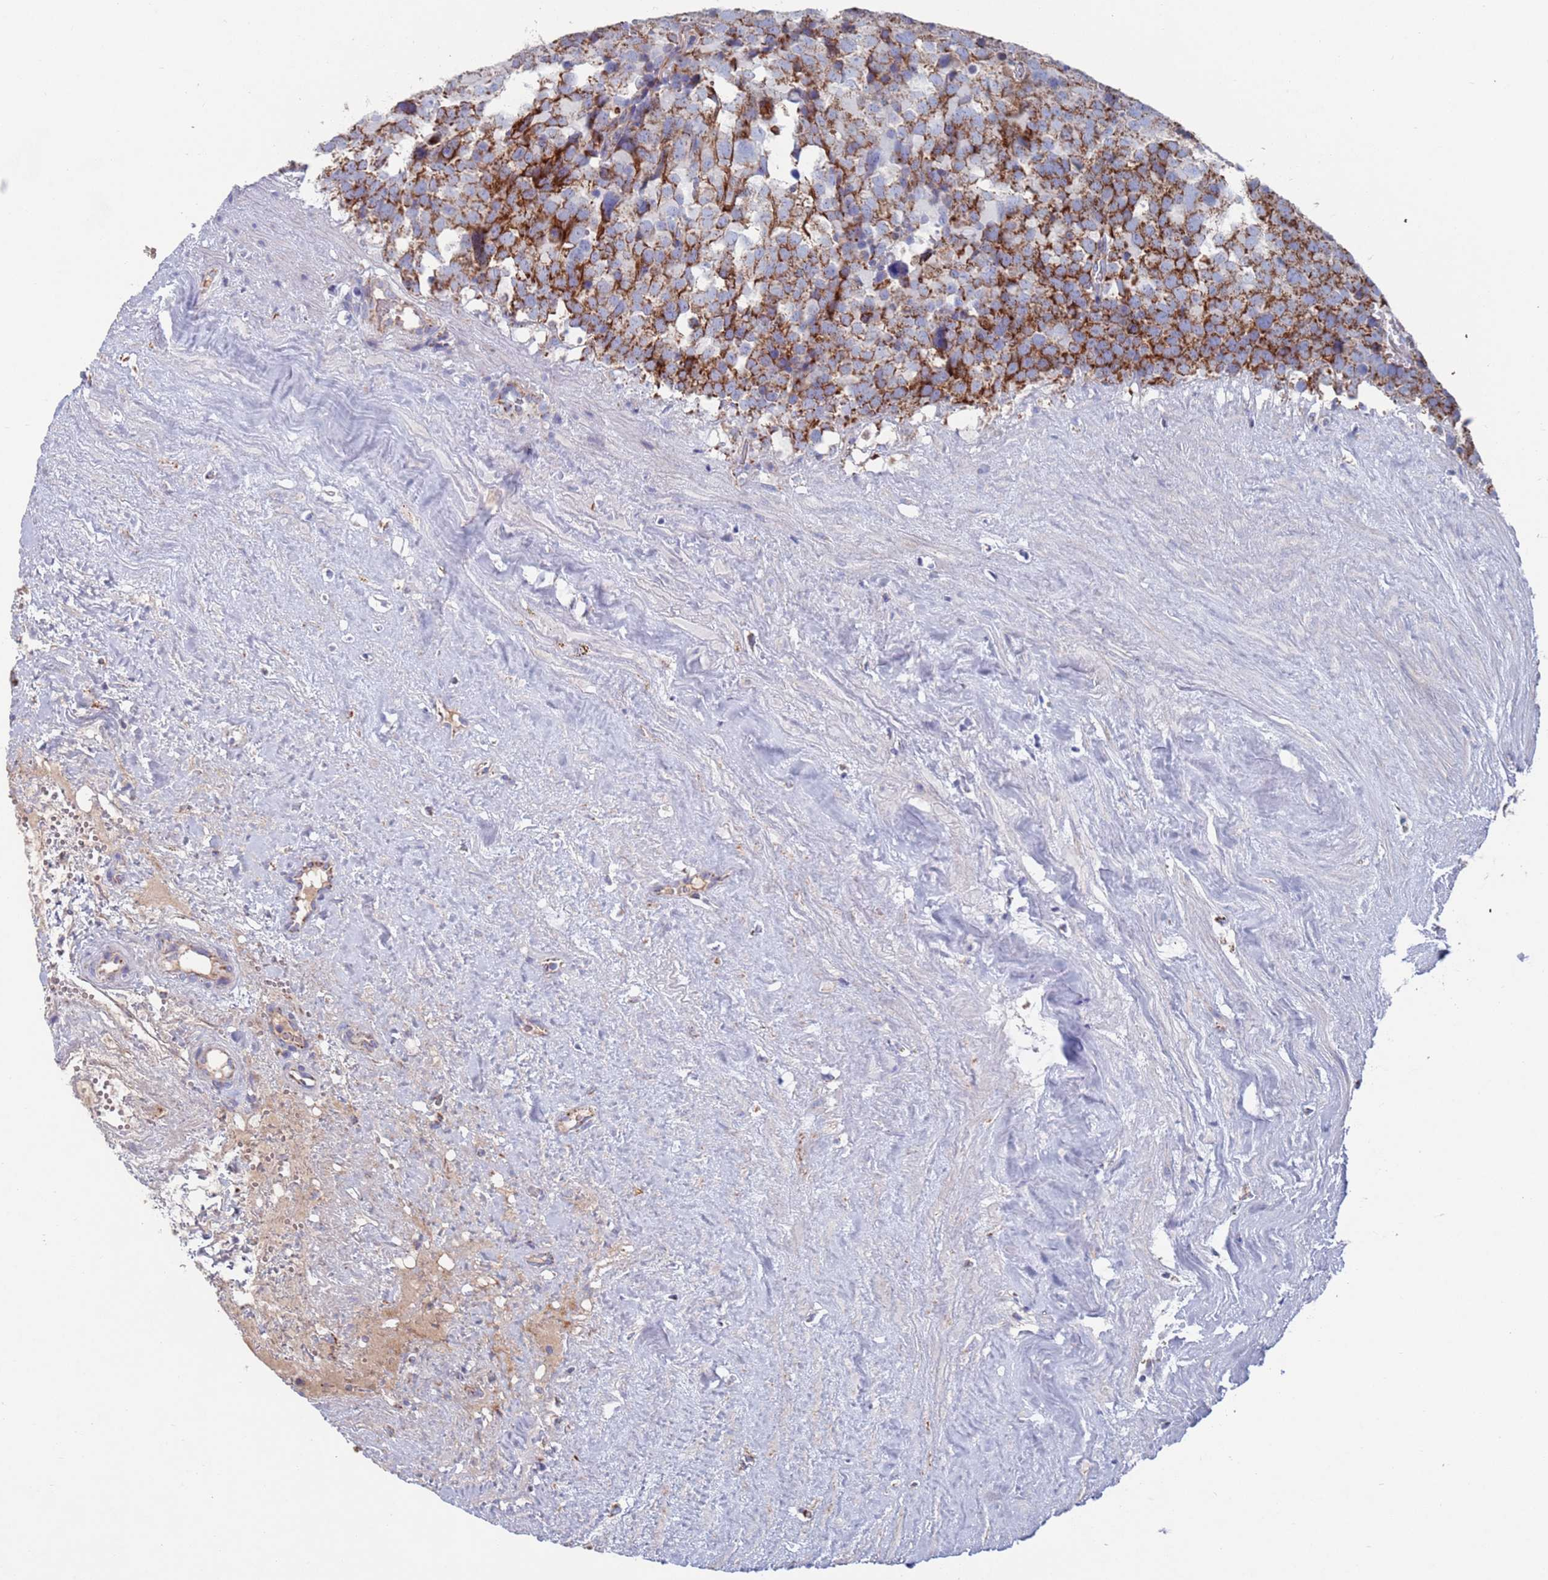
{"staining": {"intensity": "strong", "quantity": "25%-75%", "location": "cytoplasmic/membranous"}, "tissue": "testis cancer", "cell_type": "Tumor cells", "image_type": "cancer", "snomed": [{"axis": "morphology", "description": "Seminoma, NOS"}, {"axis": "topography", "description": "Testis"}], "caption": "Human seminoma (testis) stained with a brown dye shows strong cytoplasmic/membranous positive staining in about 25%-75% of tumor cells.", "gene": "MRPL22", "patient": {"sex": "male", "age": 71}}